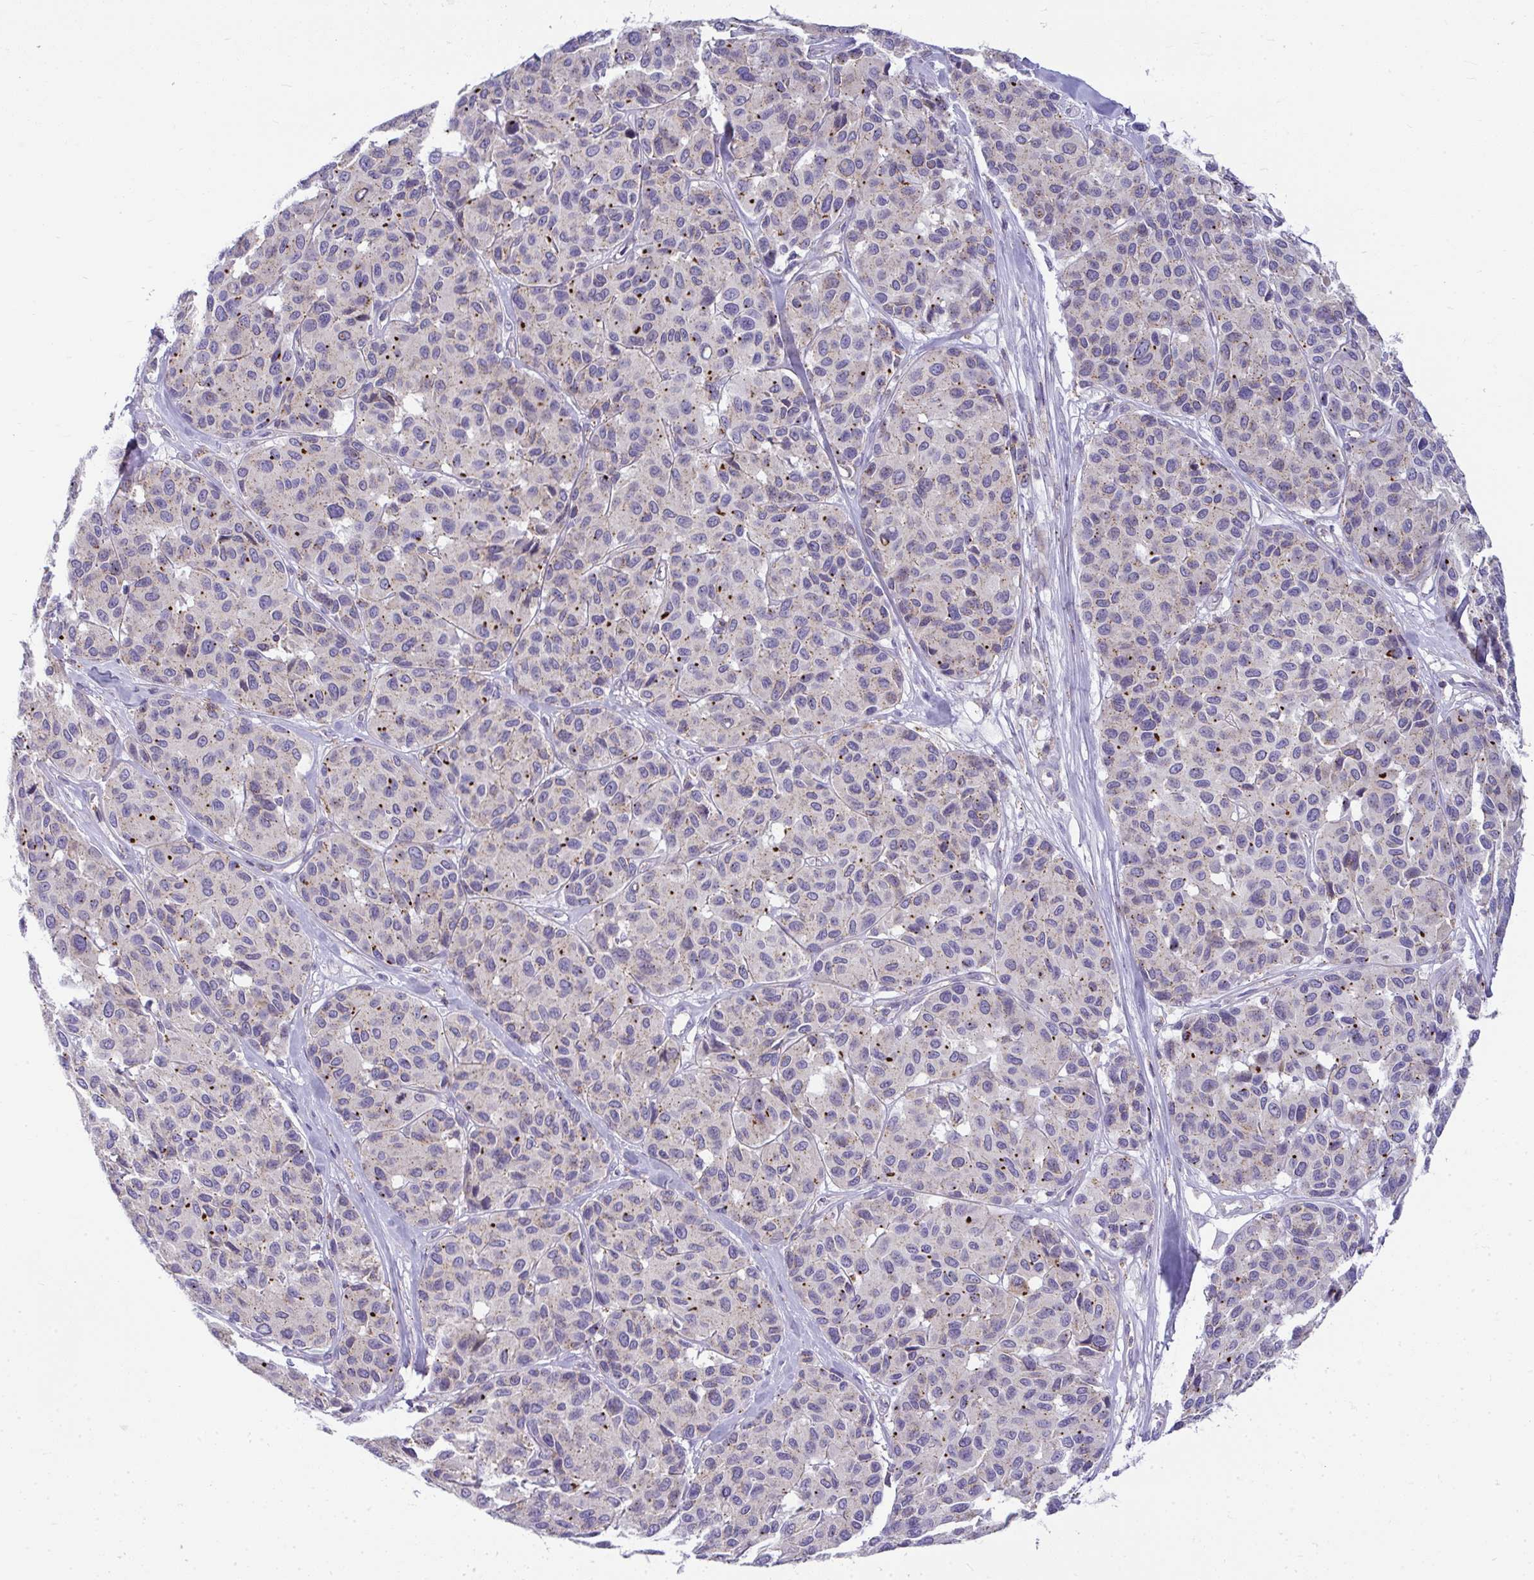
{"staining": {"intensity": "moderate", "quantity": "25%-75%", "location": "cytoplasmic/membranous"}, "tissue": "melanoma", "cell_type": "Tumor cells", "image_type": "cancer", "snomed": [{"axis": "morphology", "description": "Malignant melanoma, NOS"}, {"axis": "topography", "description": "Skin"}], "caption": "Immunohistochemical staining of malignant melanoma exhibits medium levels of moderate cytoplasmic/membranous protein positivity in about 25%-75% of tumor cells.", "gene": "VPS4B", "patient": {"sex": "female", "age": 66}}